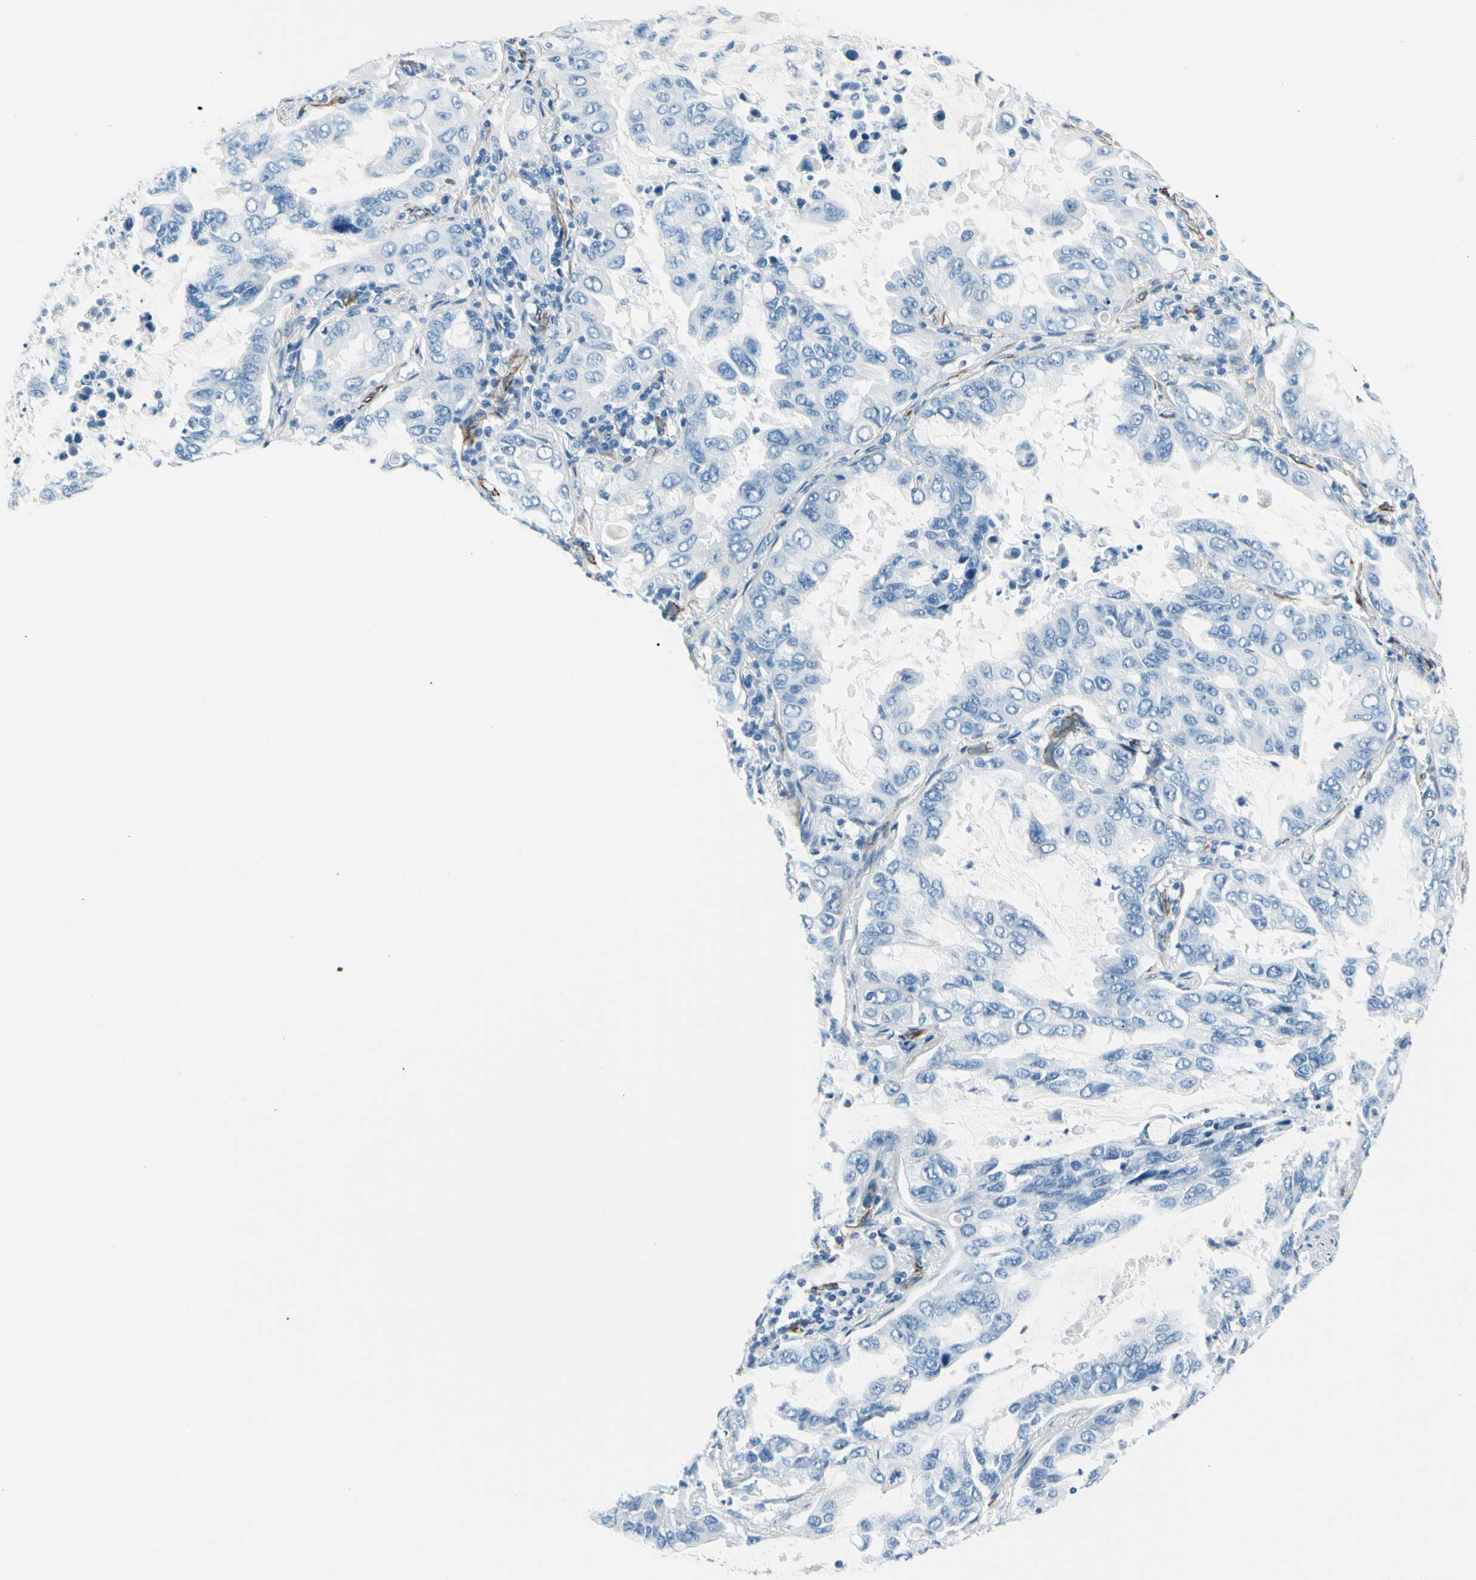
{"staining": {"intensity": "negative", "quantity": "none", "location": "none"}, "tissue": "lung cancer", "cell_type": "Tumor cells", "image_type": "cancer", "snomed": [{"axis": "morphology", "description": "Adenocarcinoma, NOS"}, {"axis": "topography", "description": "Lung"}], "caption": "High magnification brightfield microscopy of lung cancer stained with DAB (brown) and counterstained with hematoxylin (blue): tumor cells show no significant positivity.", "gene": "PTH2R", "patient": {"sex": "male", "age": 64}}